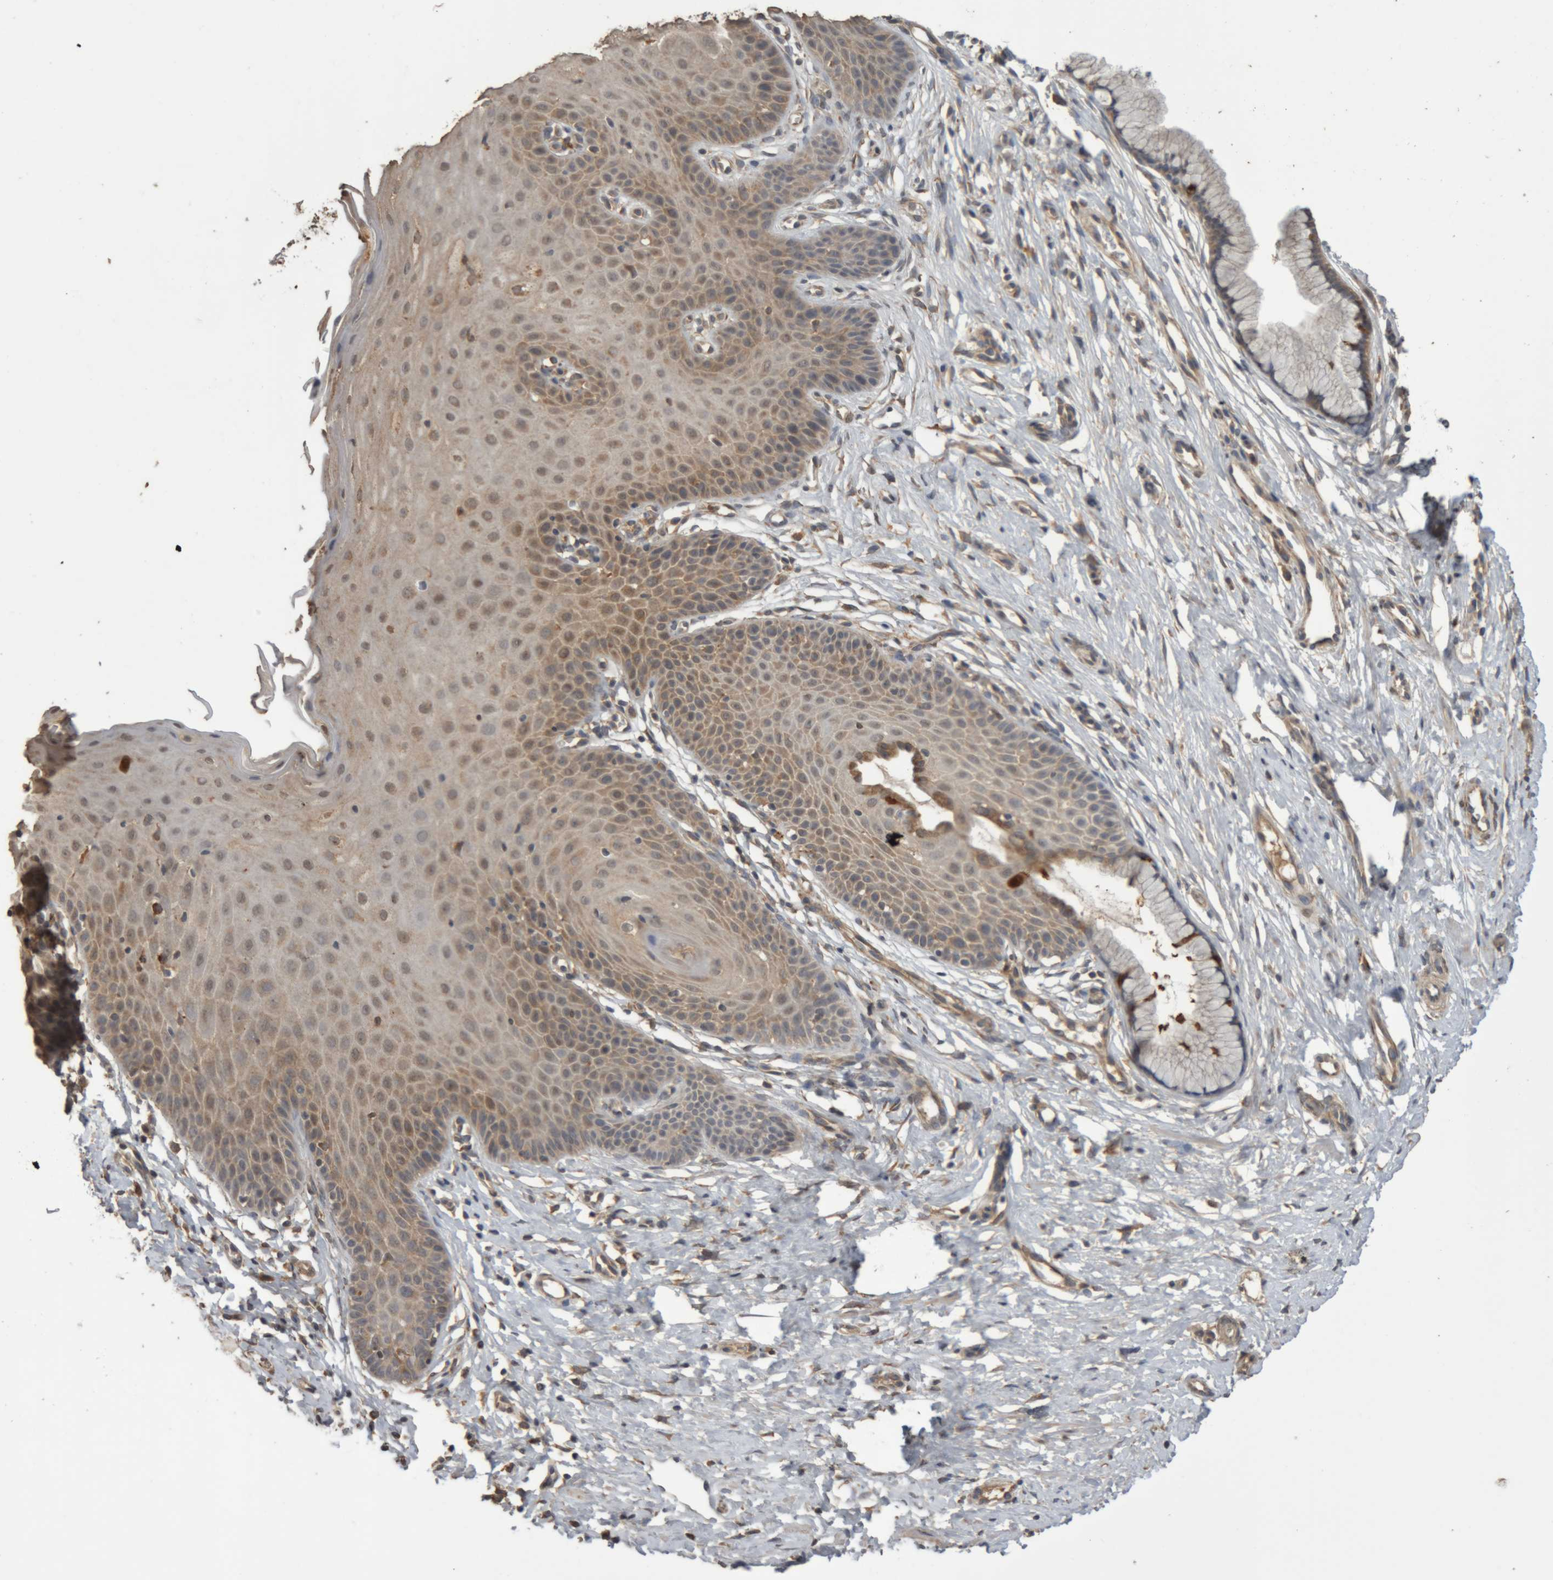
{"staining": {"intensity": "strong", "quantity": "25%-75%", "location": "cytoplasmic/membranous"}, "tissue": "cervix", "cell_type": "Glandular cells", "image_type": "normal", "snomed": [{"axis": "morphology", "description": "Normal tissue, NOS"}, {"axis": "topography", "description": "Cervix"}], "caption": "Immunohistochemistry (IHC) micrograph of benign cervix: human cervix stained using immunohistochemistry displays high levels of strong protein expression localized specifically in the cytoplasmic/membranous of glandular cells, appearing as a cytoplasmic/membranous brown color.", "gene": "TMED7", "patient": {"sex": "female", "age": 36}}